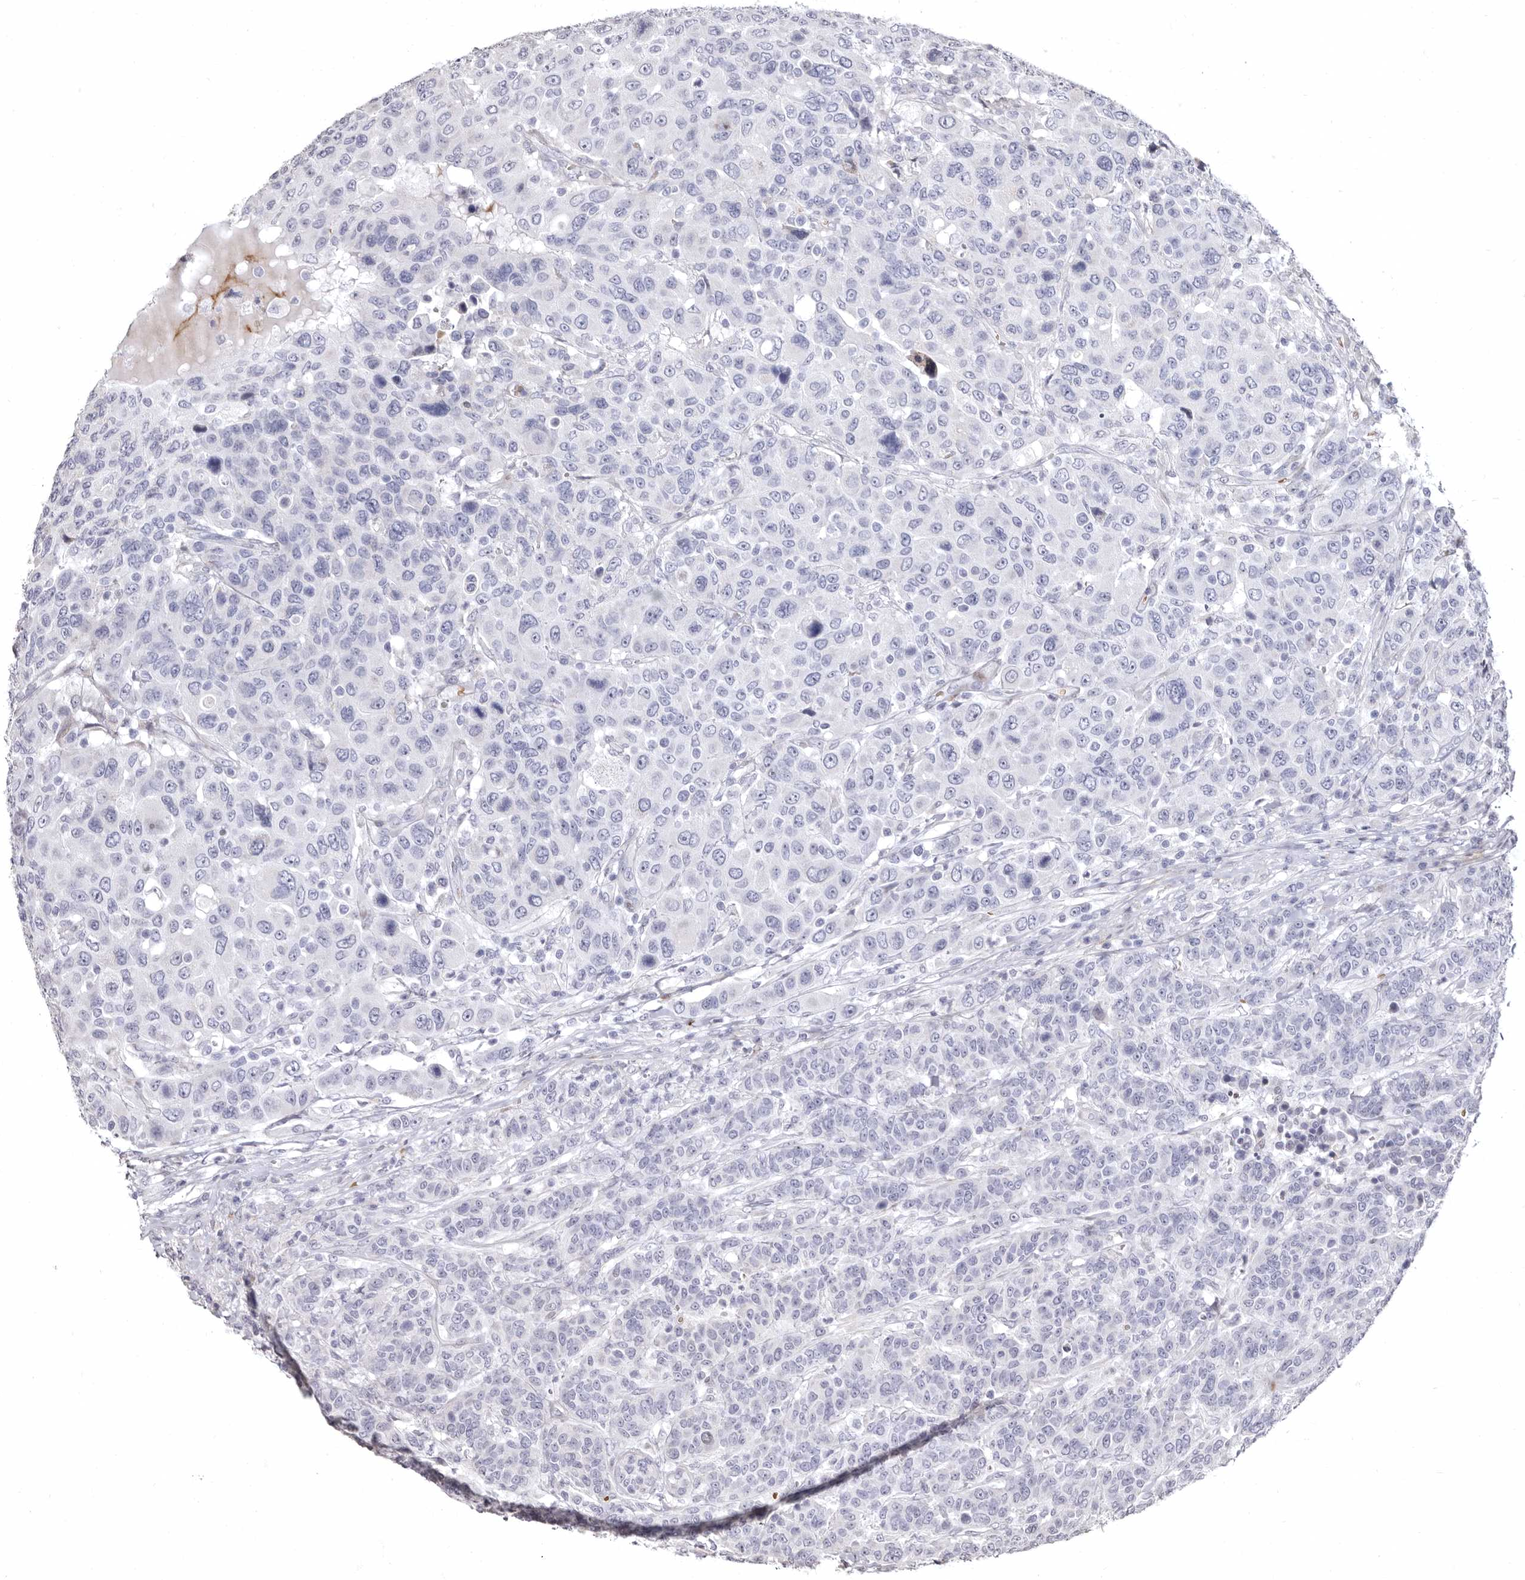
{"staining": {"intensity": "negative", "quantity": "none", "location": "none"}, "tissue": "breast cancer", "cell_type": "Tumor cells", "image_type": "cancer", "snomed": [{"axis": "morphology", "description": "Duct carcinoma"}, {"axis": "topography", "description": "Breast"}], "caption": "A high-resolution image shows immunohistochemistry (IHC) staining of breast cancer (intraductal carcinoma), which demonstrates no significant positivity in tumor cells.", "gene": "AIDA", "patient": {"sex": "female", "age": 37}}